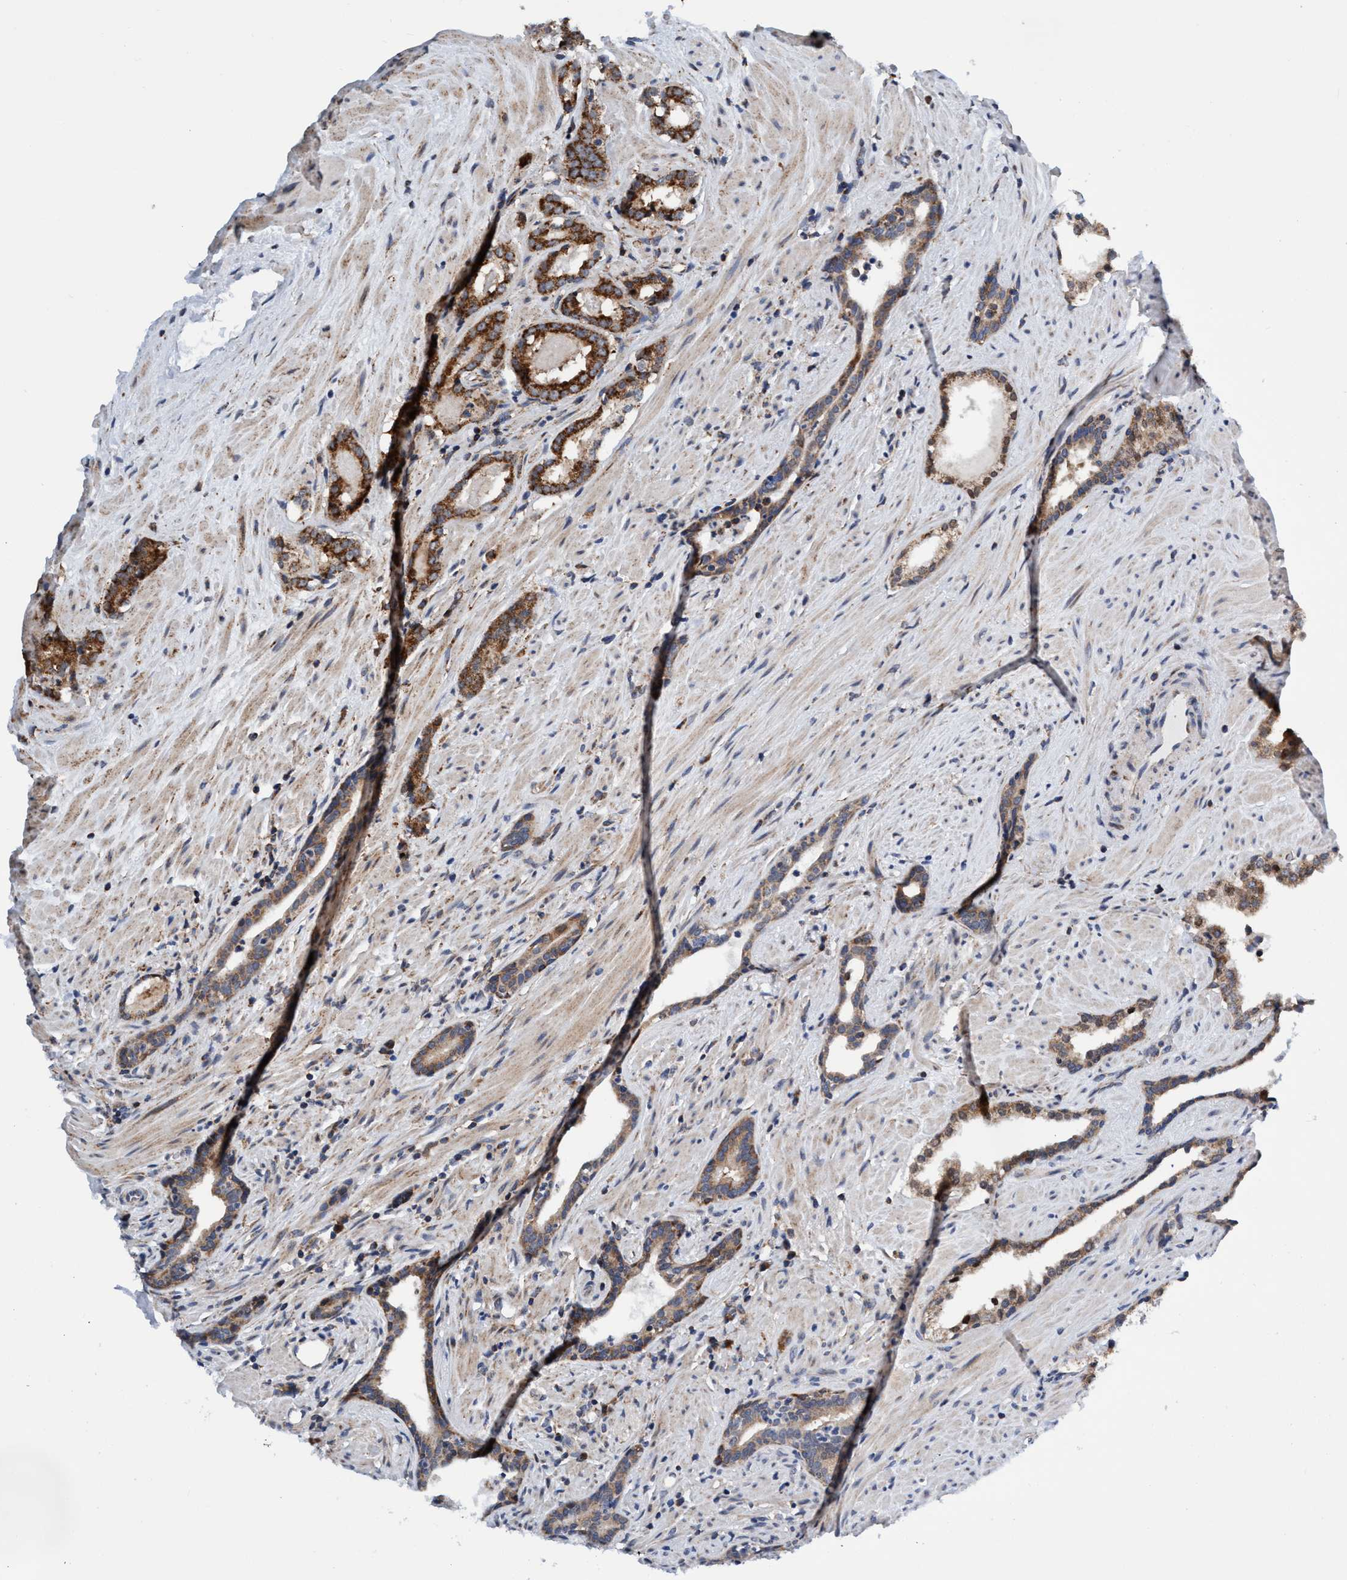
{"staining": {"intensity": "moderate", "quantity": ">75%", "location": "cytoplasmic/membranous"}, "tissue": "prostate cancer", "cell_type": "Tumor cells", "image_type": "cancer", "snomed": [{"axis": "morphology", "description": "Adenocarcinoma, High grade"}, {"axis": "topography", "description": "Prostate"}], "caption": "Protein expression analysis of human prostate cancer (high-grade adenocarcinoma) reveals moderate cytoplasmic/membranous positivity in about >75% of tumor cells.", "gene": "AGAP2", "patient": {"sex": "male", "age": 71}}